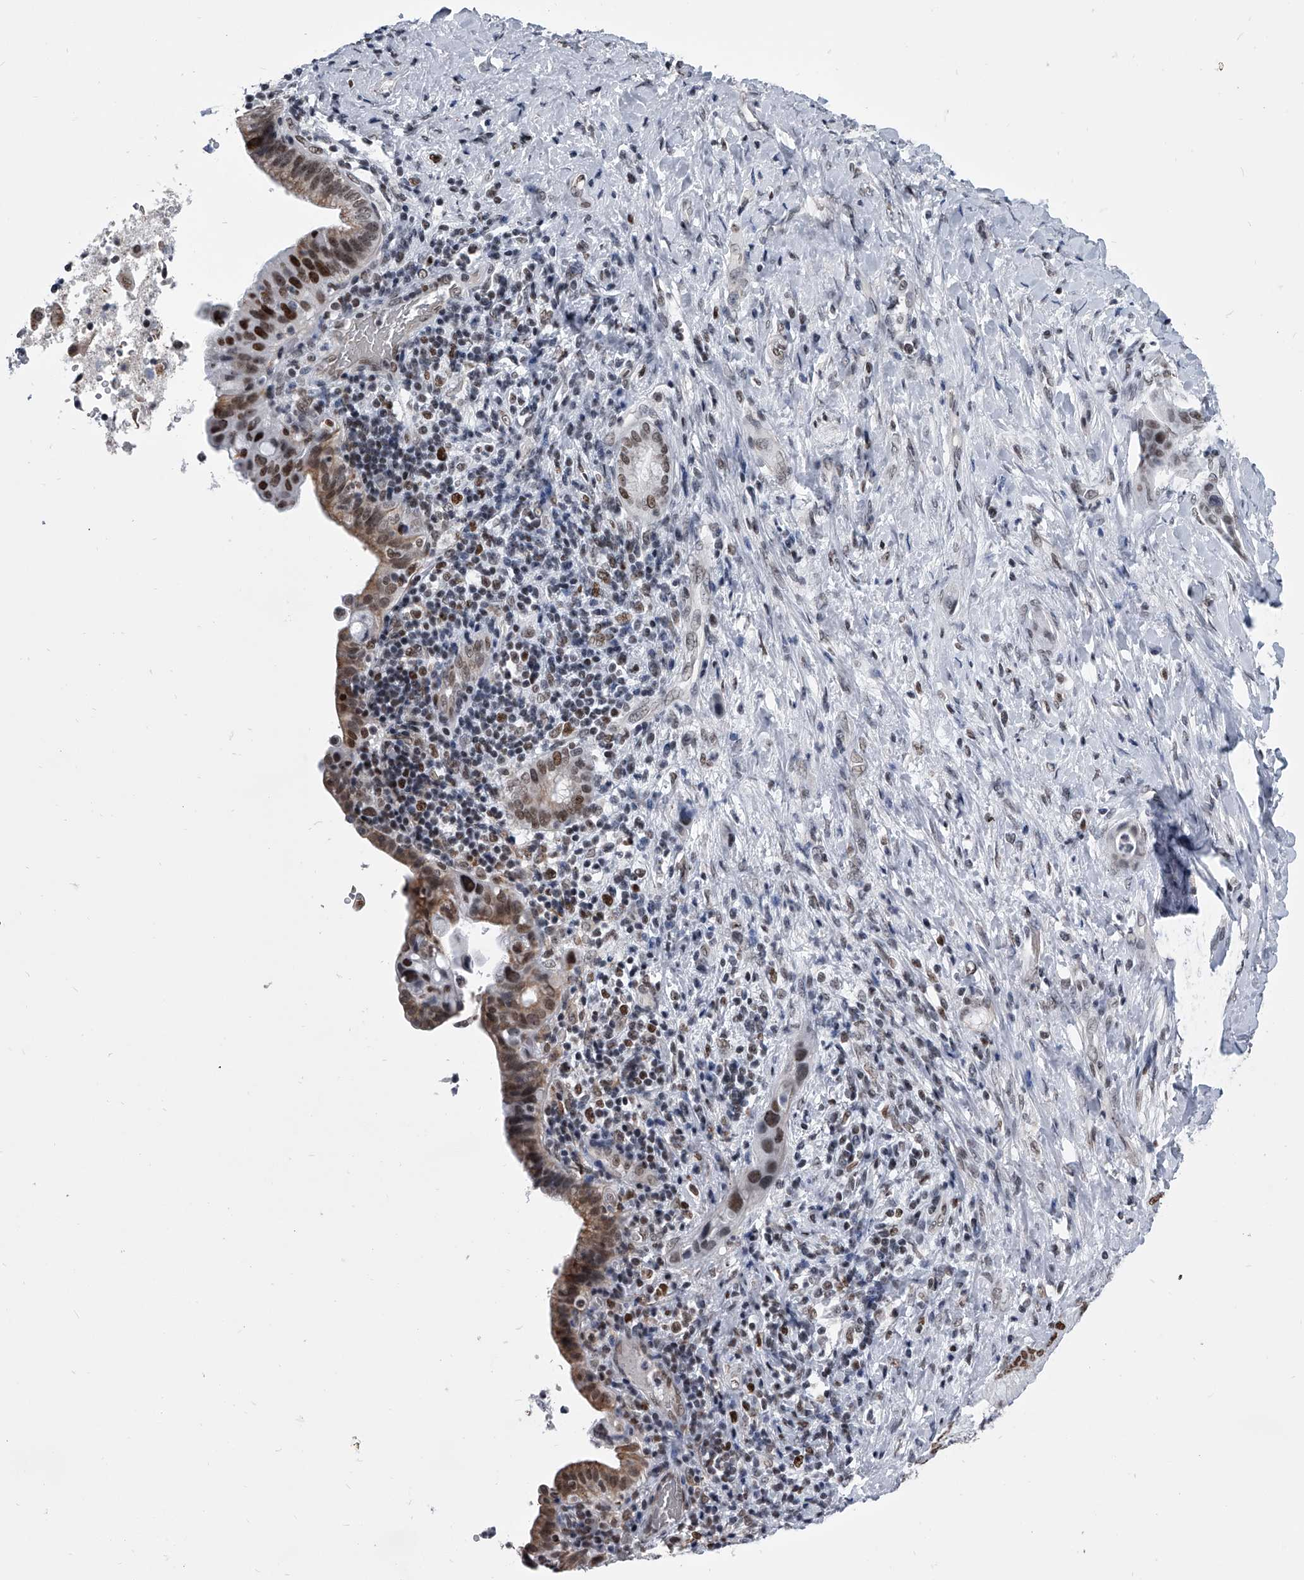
{"staining": {"intensity": "moderate", "quantity": ">75%", "location": "cytoplasmic/membranous,nuclear"}, "tissue": "liver cancer", "cell_type": "Tumor cells", "image_type": "cancer", "snomed": [{"axis": "morphology", "description": "Cholangiocarcinoma"}, {"axis": "topography", "description": "Liver"}], "caption": "Liver cholangiocarcinoma was stained to show a protein in brown. There is medium levels of moderate cytoplasmic/membranous and nuclear staining in approximately >75% of tumor cells.", "gene": "SIM2", "patient": {"sex": "female", "age": 54}}